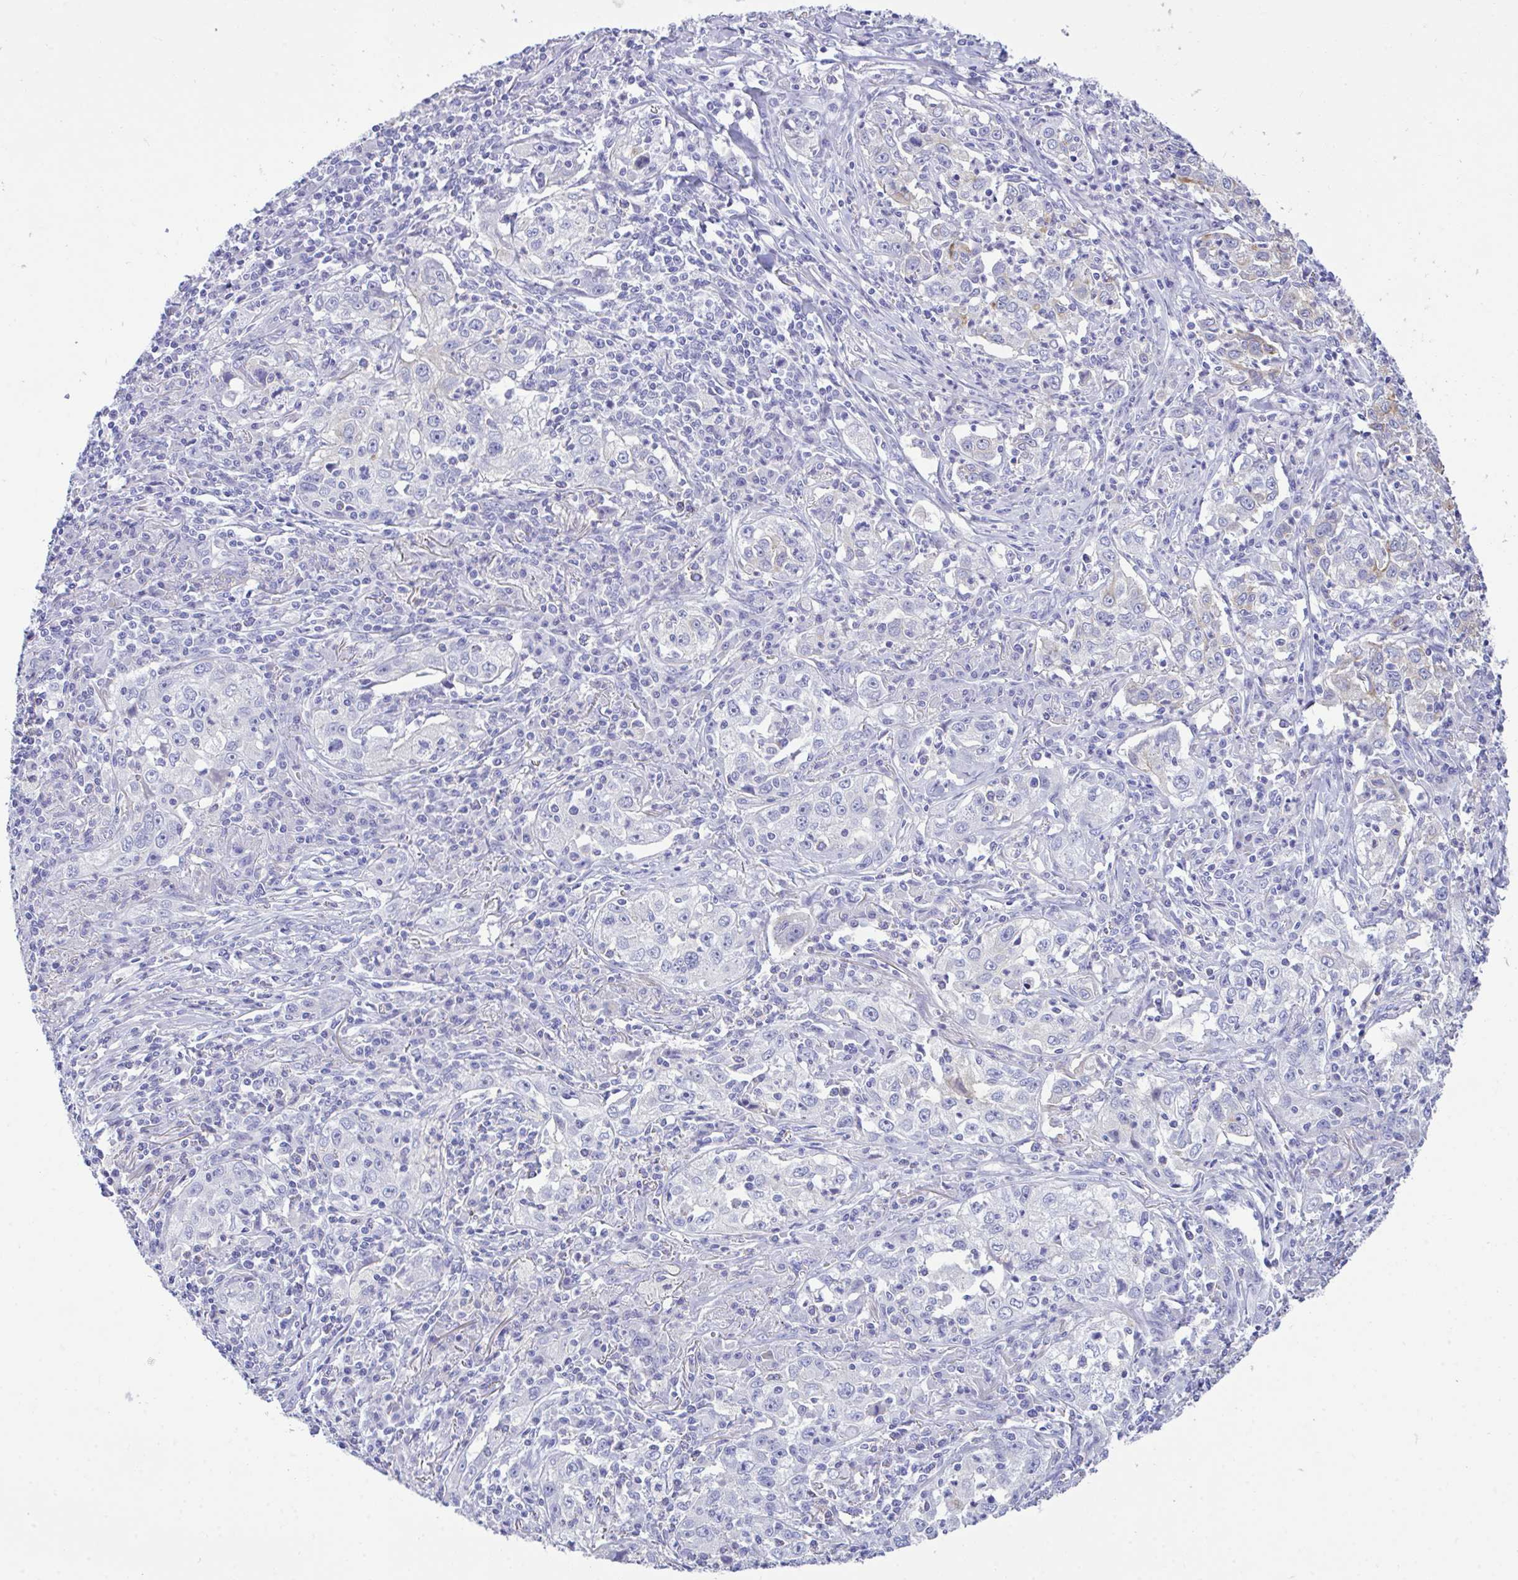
{"staining": {"intensity": "negative", "quantity": "none", "location": "none"}, "tissue": "lung cancer", "cell_type": "Tumor cells", "image_type": "cancer", "snomed": [{"axis": "morphology", "description": "Squamous cell carcinoma, NOS"}, {"axis": "topography", "description": "Lung"}], "caption": "This is a micrograph of immunohistochemistry (IHC) staining of lung cancer, which shows no positivity in tumor cells.", "gene": "PLEKHH1", "patient": {"sex": "male", "age": 71}}